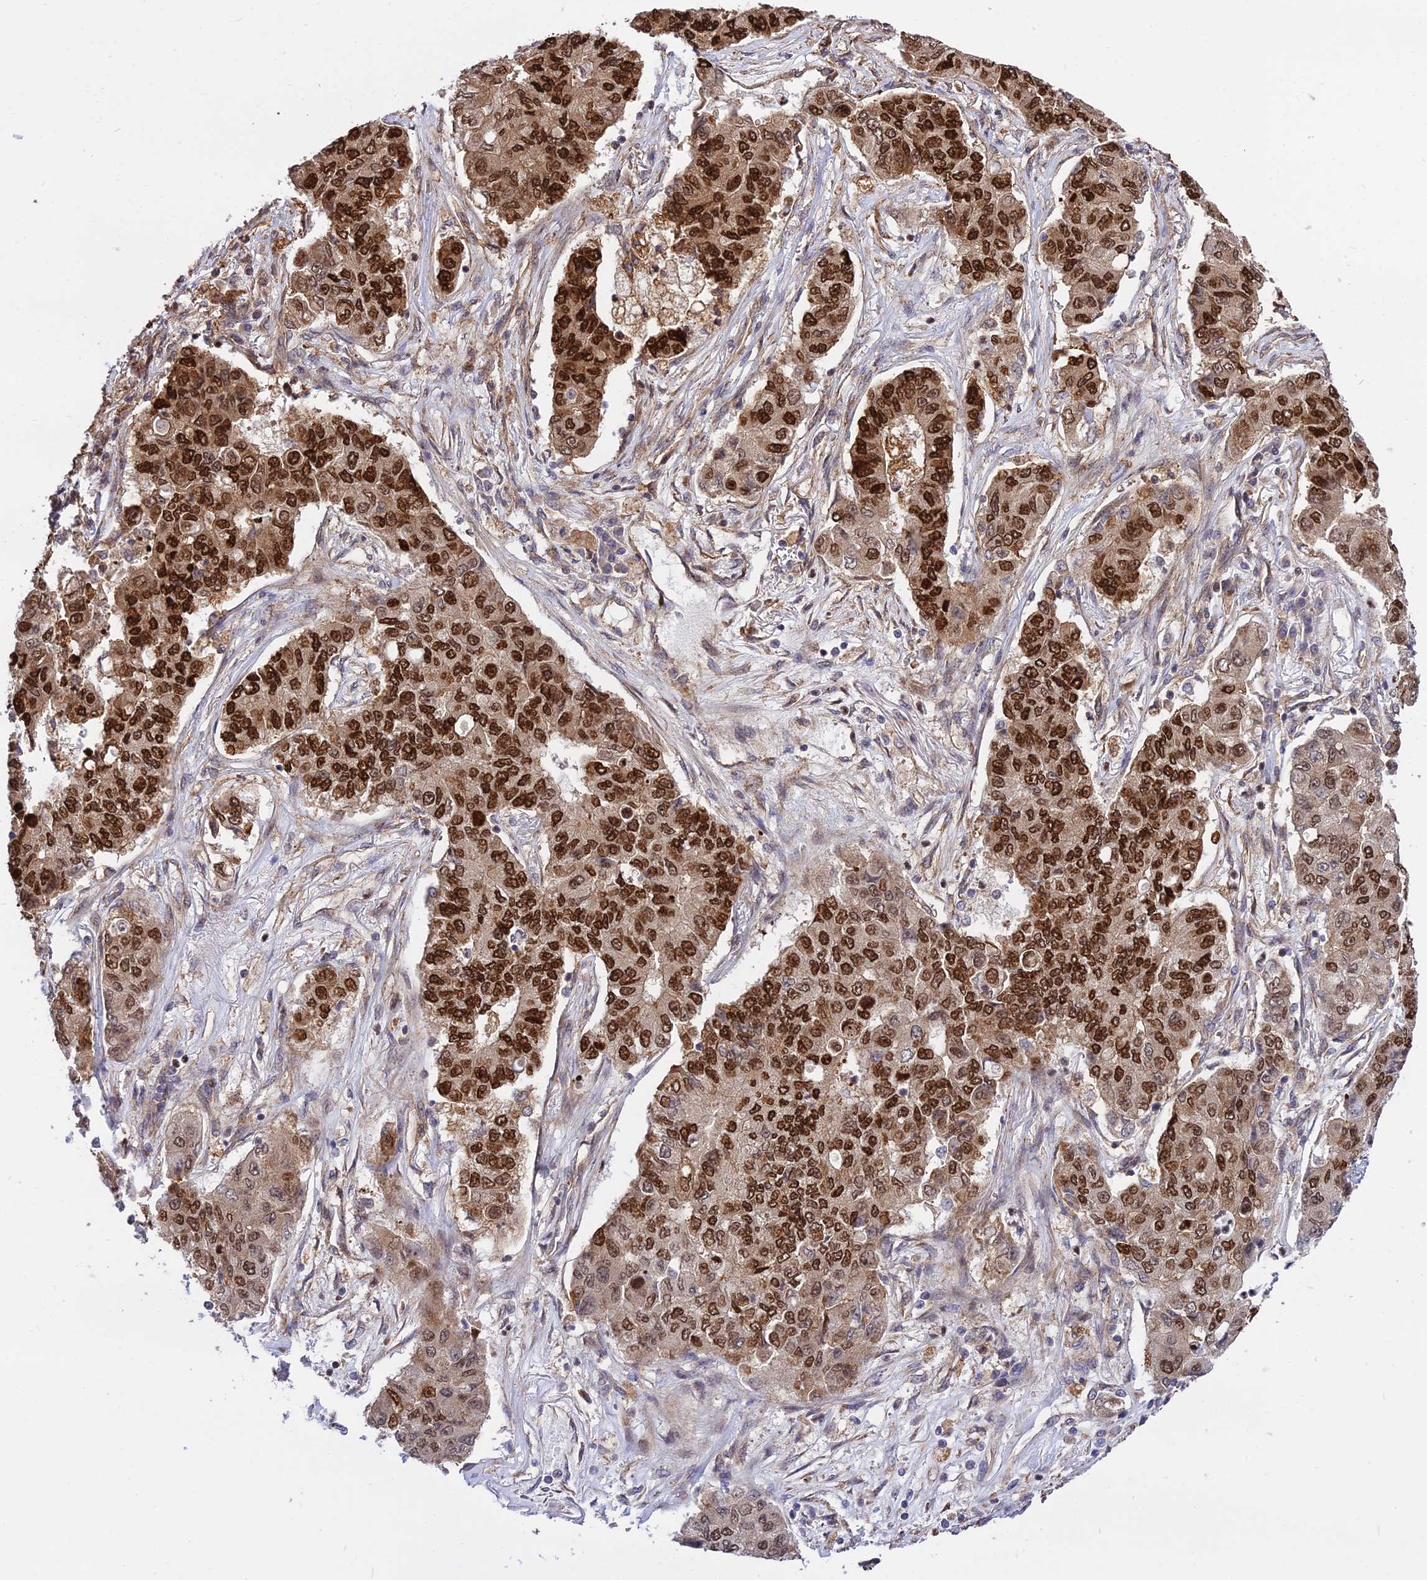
{"staining": {"intensity": "strong", "quantity": ">75%", "location": "nuclear"}, "tissue": "lung cancer", "cell_type": "Tumor cells", "image_type": "cancer", "snomed": [{"axis": "morphology", "description": "Squamous cell carcinoma, NOS"}, {"axis": "topography", "description": "Lung"}], "caption": "Protein staining by immunohistochemistry (IHC) demonstrates strong nuclear expression in approximately >75% of tumor cells in squamous cell carcinoma (lung). (DAB IHC, brown staining for protein, blue staining for nuclei).", "gene": "SMG6", "patient": {"sex": "male", "age": 74}}